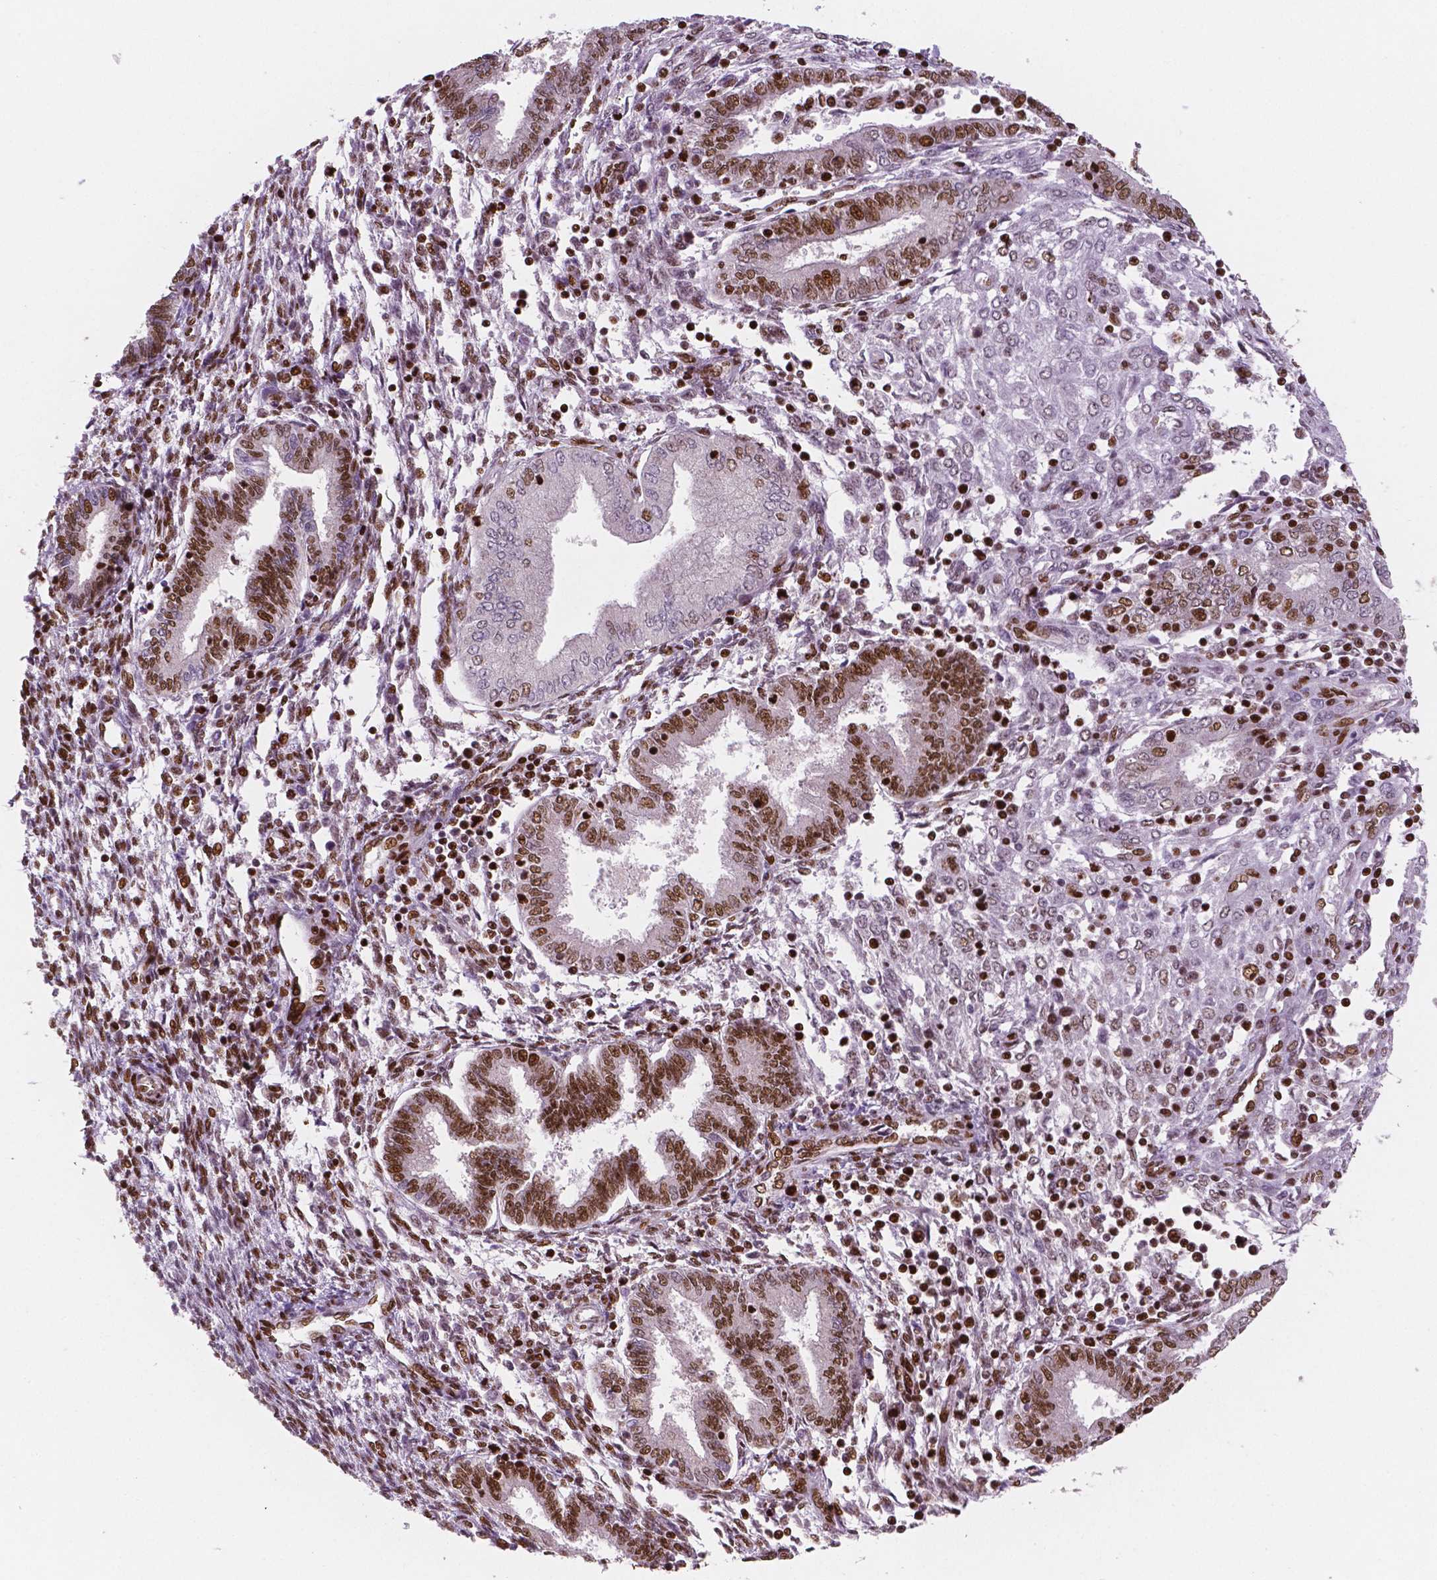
{"staining": {"intensity": "strong", "quantity": "25%-75%", "location": "nuclear"}, "tissue": "endometrium", "cell_type": "Cells in endometrial stroma", "image_type": "normal", "snomed": [{"axis": "morphology", "description": "Normal tissue, NOS"}, {"axis": "topography", "description": "Endometrium"}], "caption": "Protein staining displays strong nuclear expression in about 25%-75% of cells in endometrial stroma in benign endometrium. The protein of interest is stained brown, and the nuclei are stained in blue (DAB IHC with brightfield microscopy, high magnification).", "gene": "BRD4", "patient": {"sex": "female", "age": 42}}